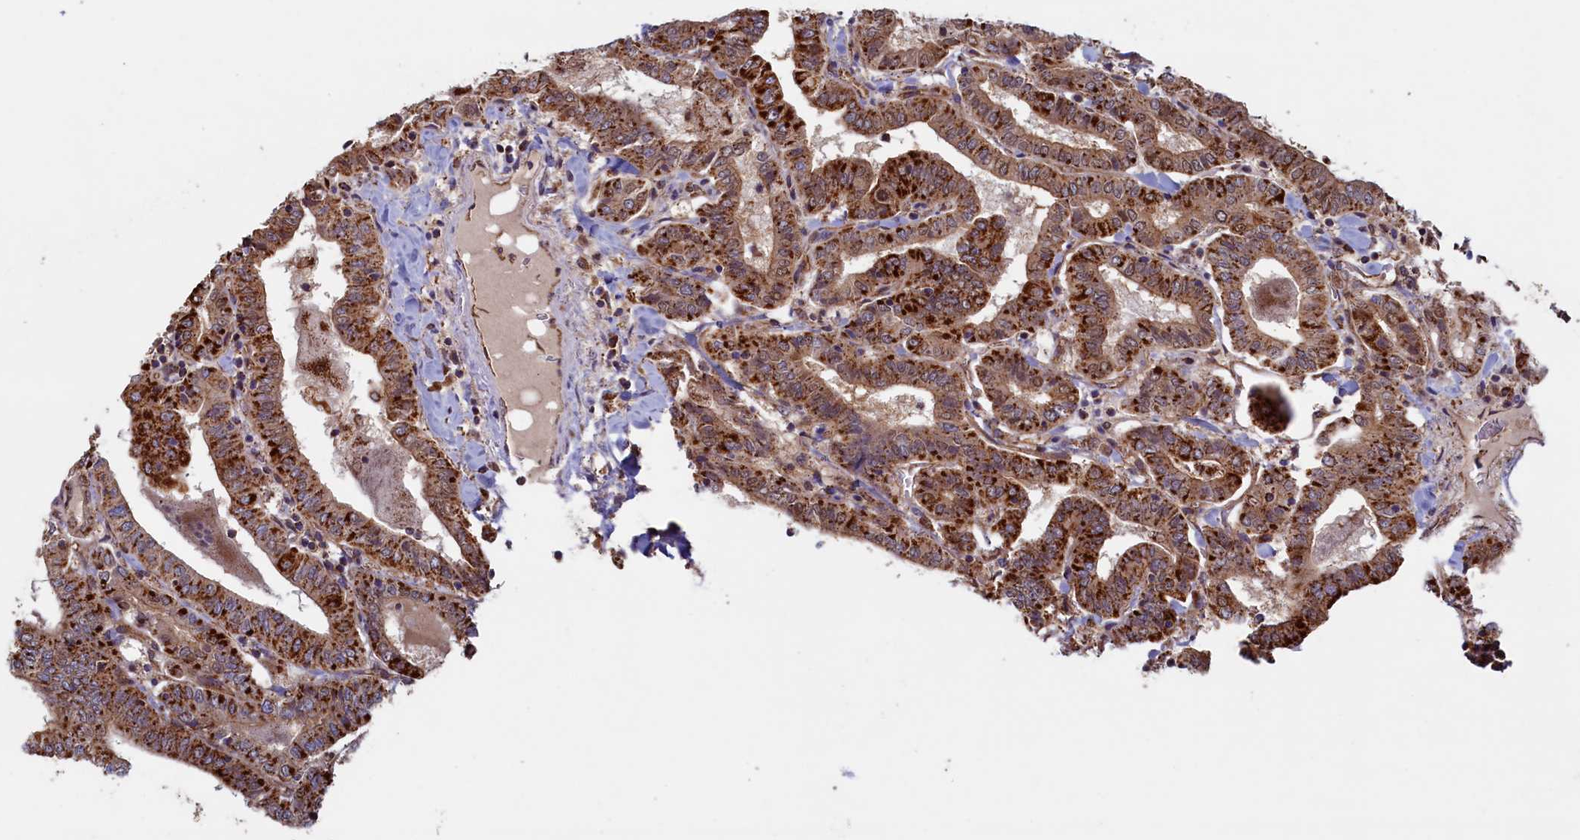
{"staining": {"intensity": "strong", "quantity": ">75%", "location": "cytoplasmic/membranous"}, "tissue": "thyroid cancer", "cell_type": "Tumor cells", "image_type": "cancer", "snomed": [{"axis": "morphology", "description": "Papillary adenocarcinoma, NOS"}, {"axis": "topography", "description": "Thyroid gland"}], "caption": "A photomicrograph of human papillary adenocarcinoma (thyroid) stained for a protein displays strong cytoplasmic/membranous brown staining in tumor cells. Using DAB (brown) and hematoxylin (blue) stains, captured at high magnification using brightfield microscopy.", "gene": "UBE3B", "patient": {"sex": "female", "age": 72}}